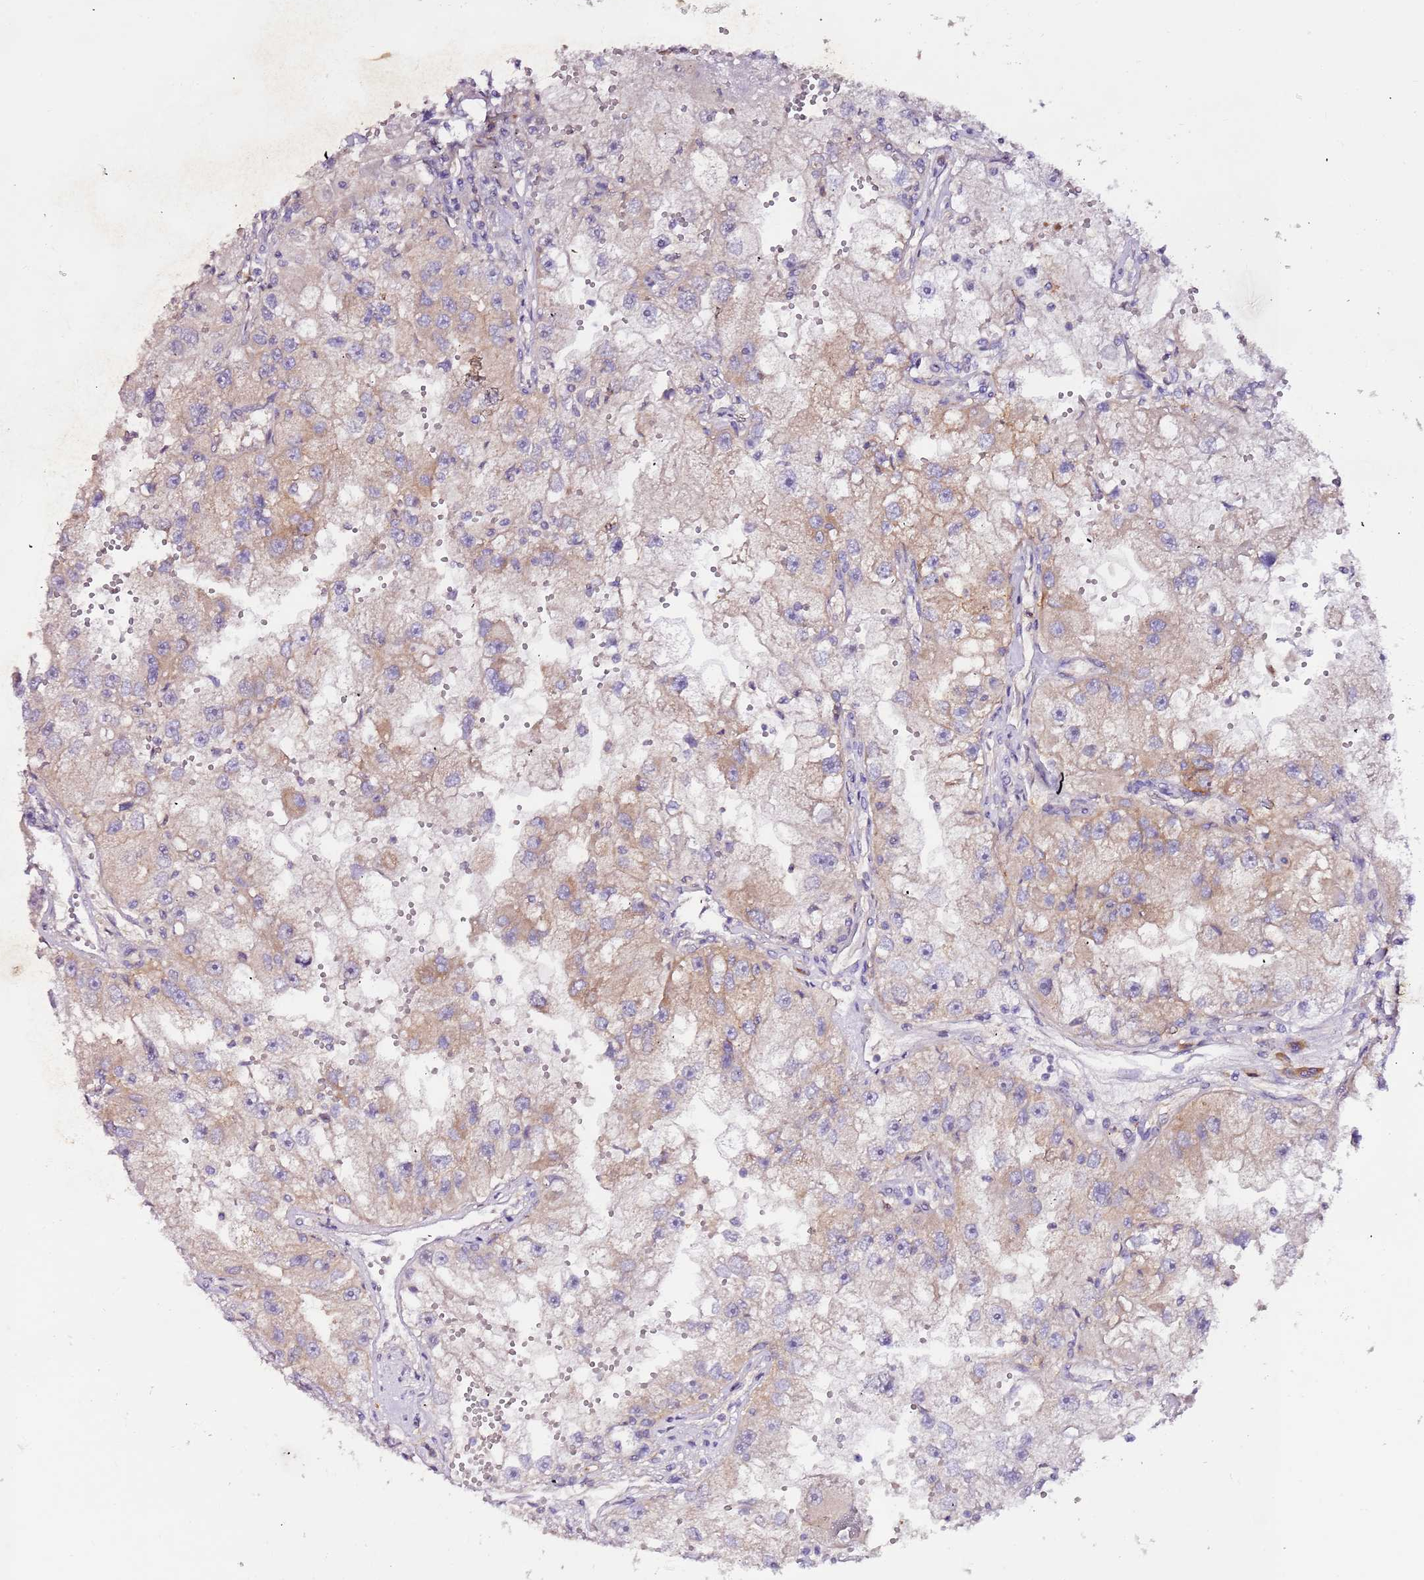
{"staining": {"intensity": "moderate", "quantity": ">75%", "location": "cytoplasmic/membranous"}, "tissue": "renal cancer", "cell_type": "Tumor cells", "image_type": "cancer", "snomed": [{"axis": "morphology", "description": "Adenocarcinoma, NOS"}, {"axis": "topography", "description": "Kidney"}], "caption": "Protein staining of renal adenocarcinoma tissue exhibits moderate cytoplasmic/membranous positivity in approximately >75% of tumor cells. Immunohistochemistry stains the protein of interest in brown and the nuclei are stained blue.", "gene": "FLVCR1", "patient": {"sex": "male", "age": 63}}